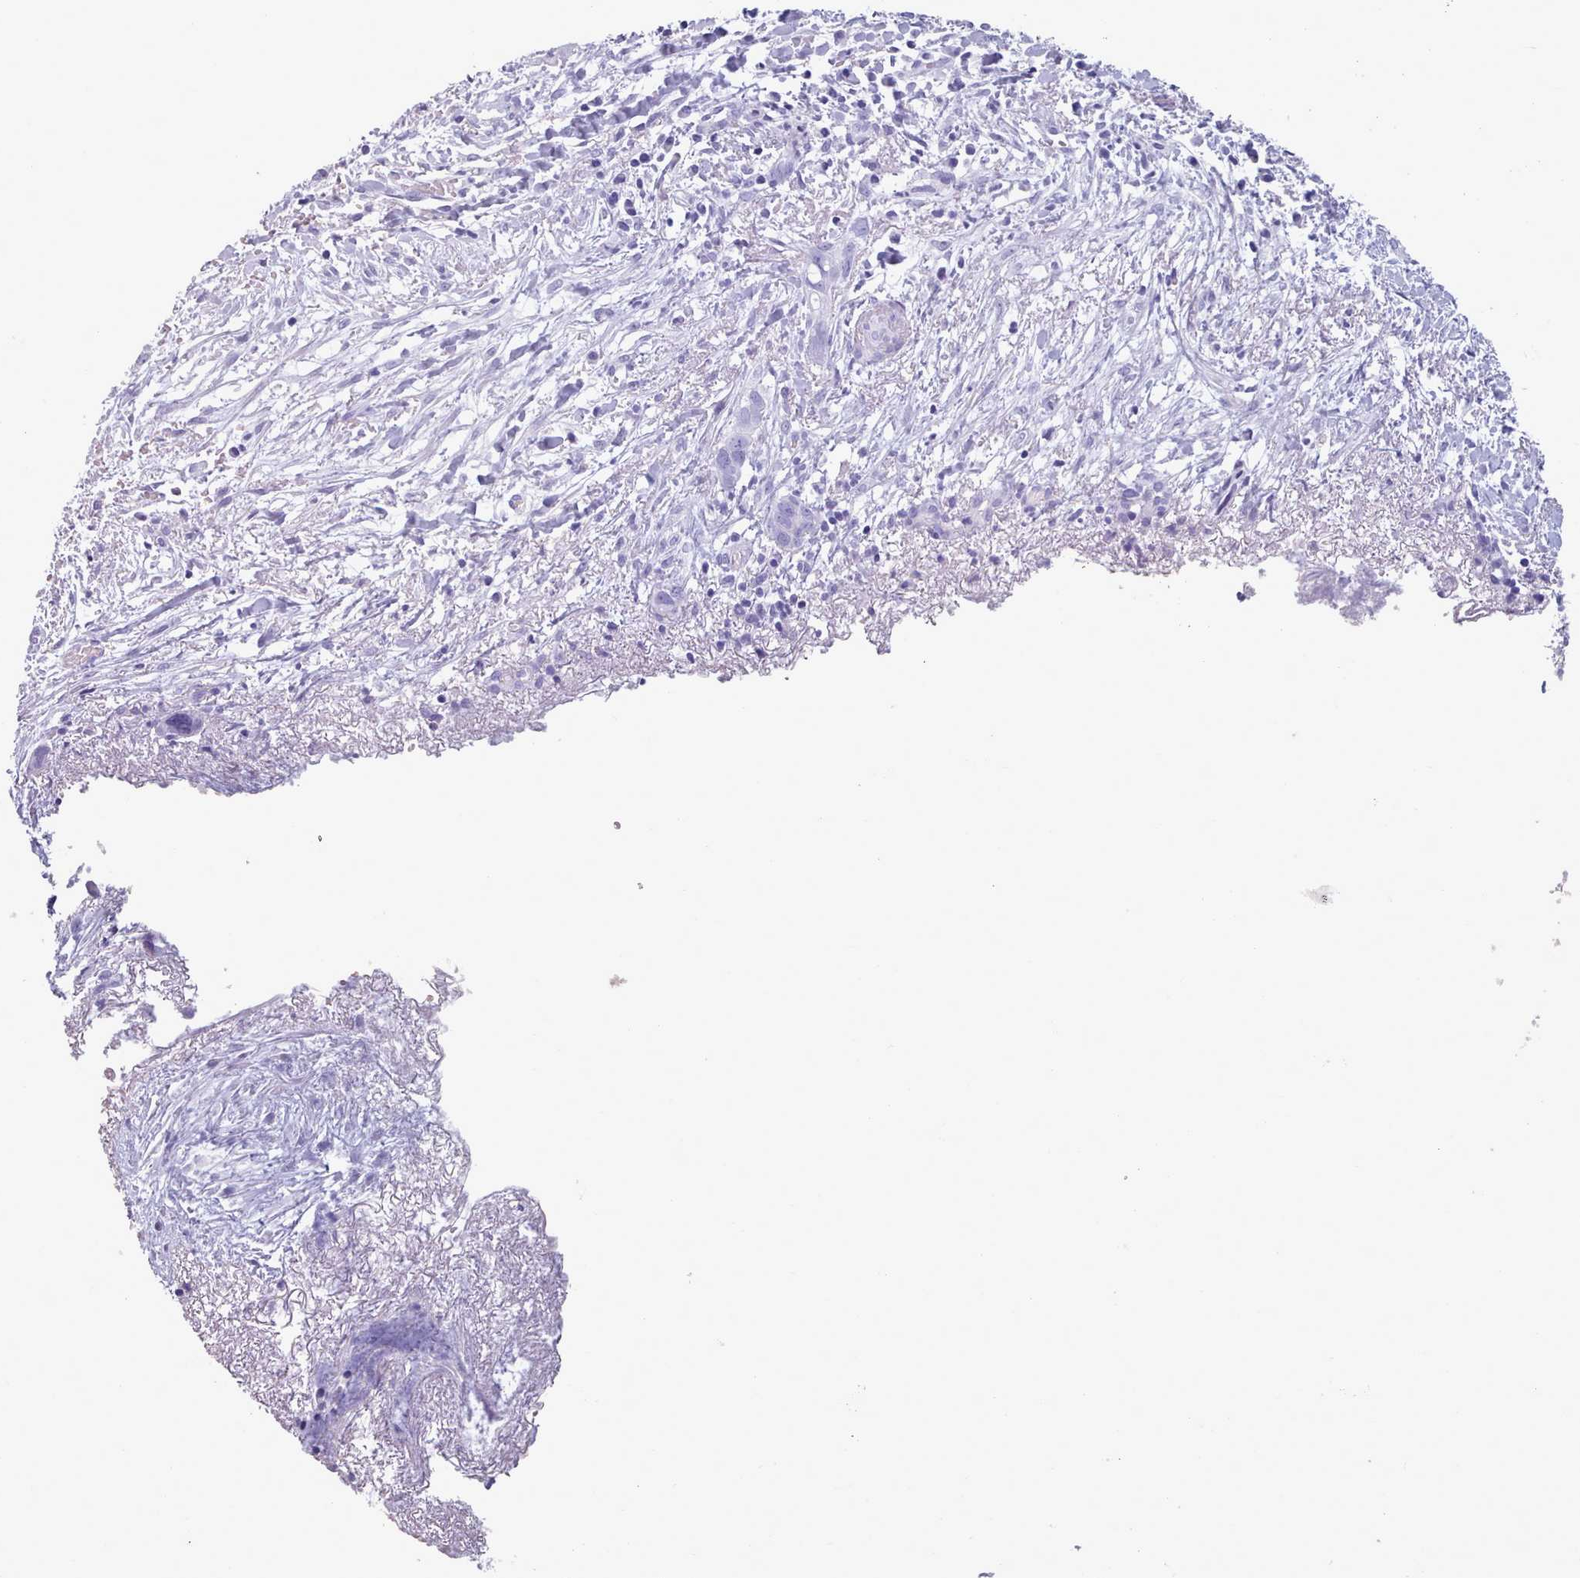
{"staining": {"intensity": "negative", "quantity": "none", "location": "none"}, "tissue": "liver cancer", "cell_type": "Tumor cells", "image_type": "cancer", "snomed": [{"axis": "morphology", "description": "Cholangiocarcinoma"}, {"axis": "topography", "description": "Liver"}], "caption": "DAB (3,3'-diaminobenzidine) immunohistochemical staining of liver cancer shows no significant staining in tumor cells. (Stains: DAB immunohistochemistry with hematoxylin counter stain, Microscopy: brightfield microscopy at high magnification).", "gene": "ZNF43", "patient": {"sex": "female", "age": 79}}